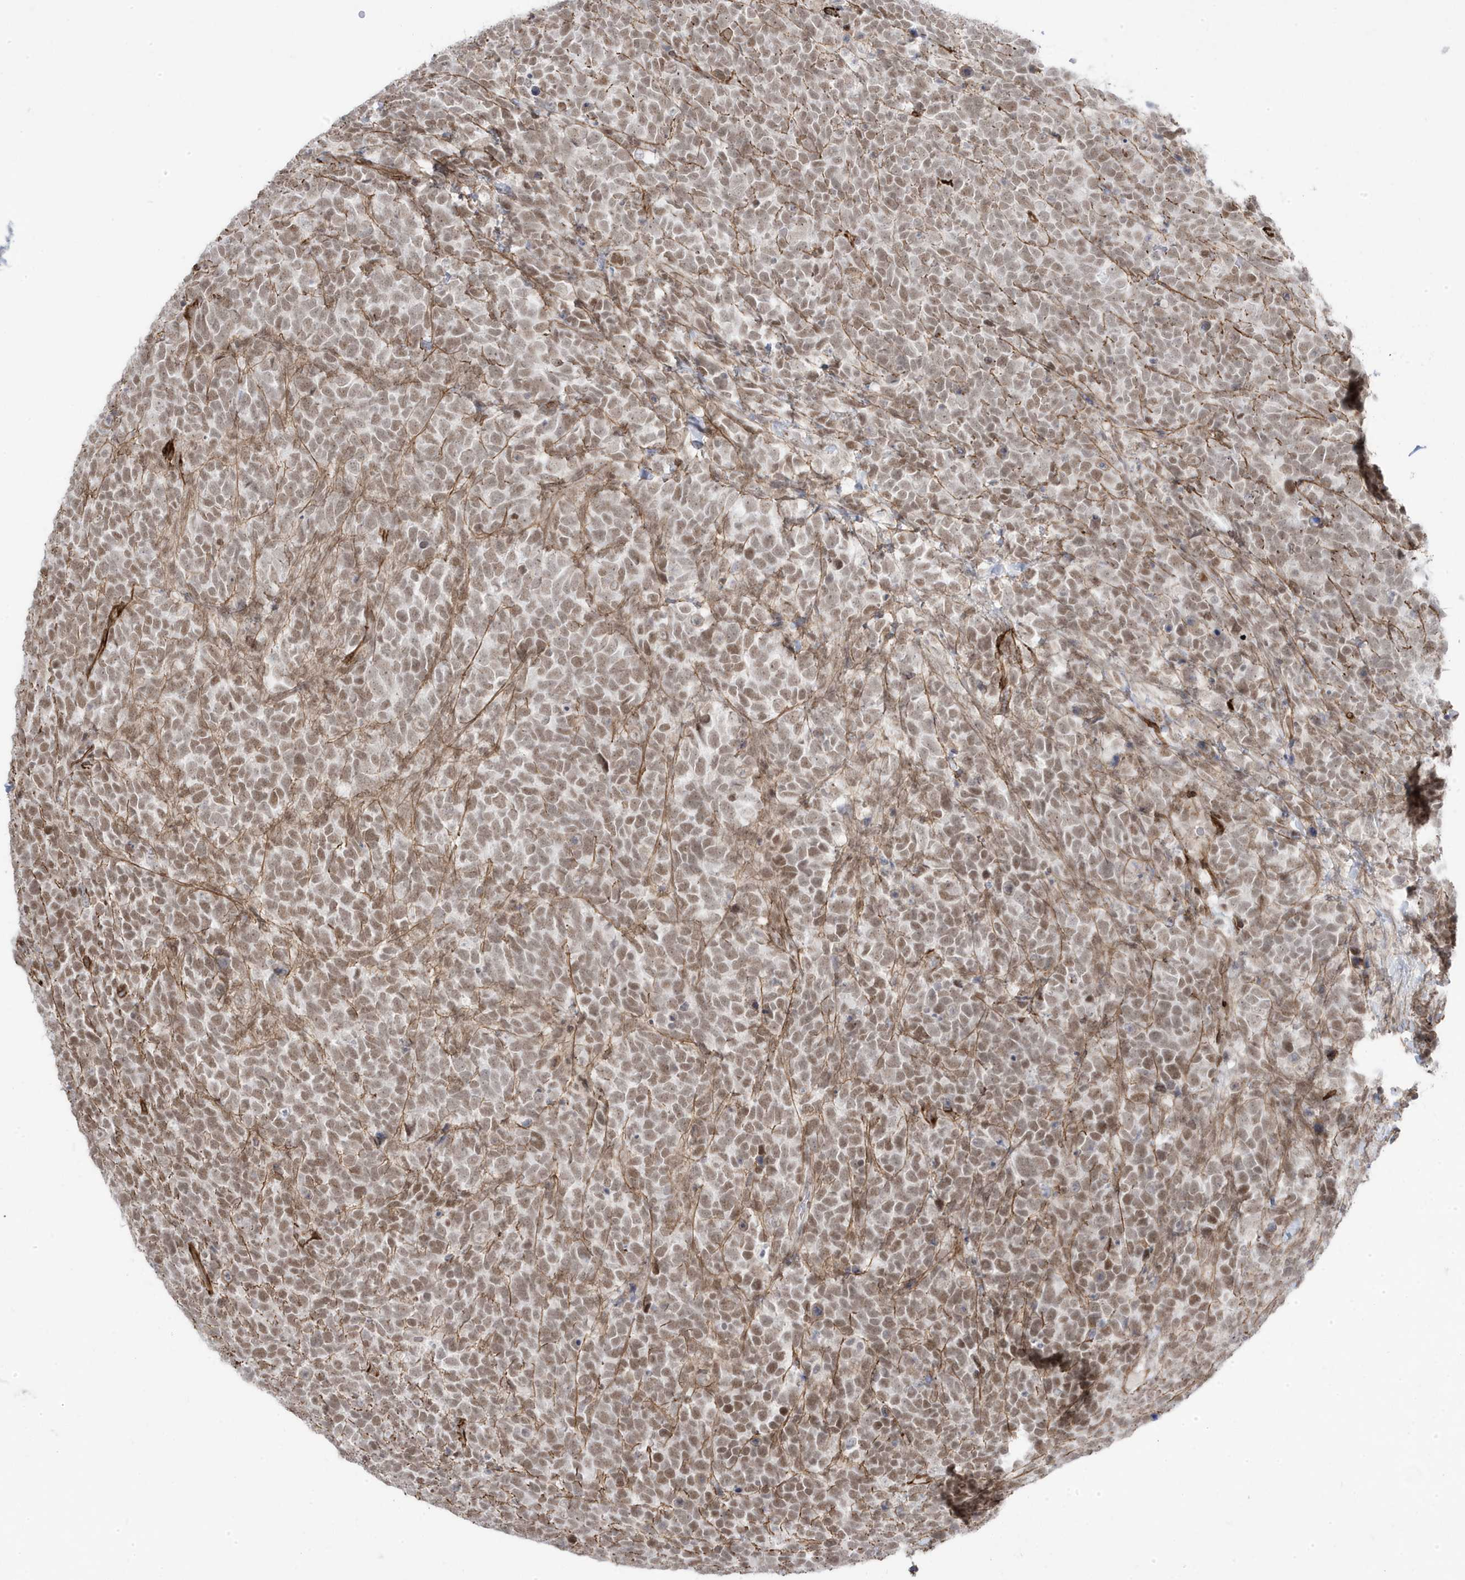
{"staining": {"intensity": "moderate", "quantity": ">75%", "location": "nuclear"}, "tissue": "urothelial cancer", "cell_type": "Tumor cells", "image_type": "cancer", "snomed": [{"axis": "morphology", "description": "Urothelial carcinoma, High grade"}, {"axis": "topography", "description": "Urinary bladder"}], "caption": "This is an image of IHC staining of urothelial cancer, which shows moderate expression in the nuclear of tumor cells.", "gene": "ADAMTSL3", "patient": {"sex": "female", "age": 82}}